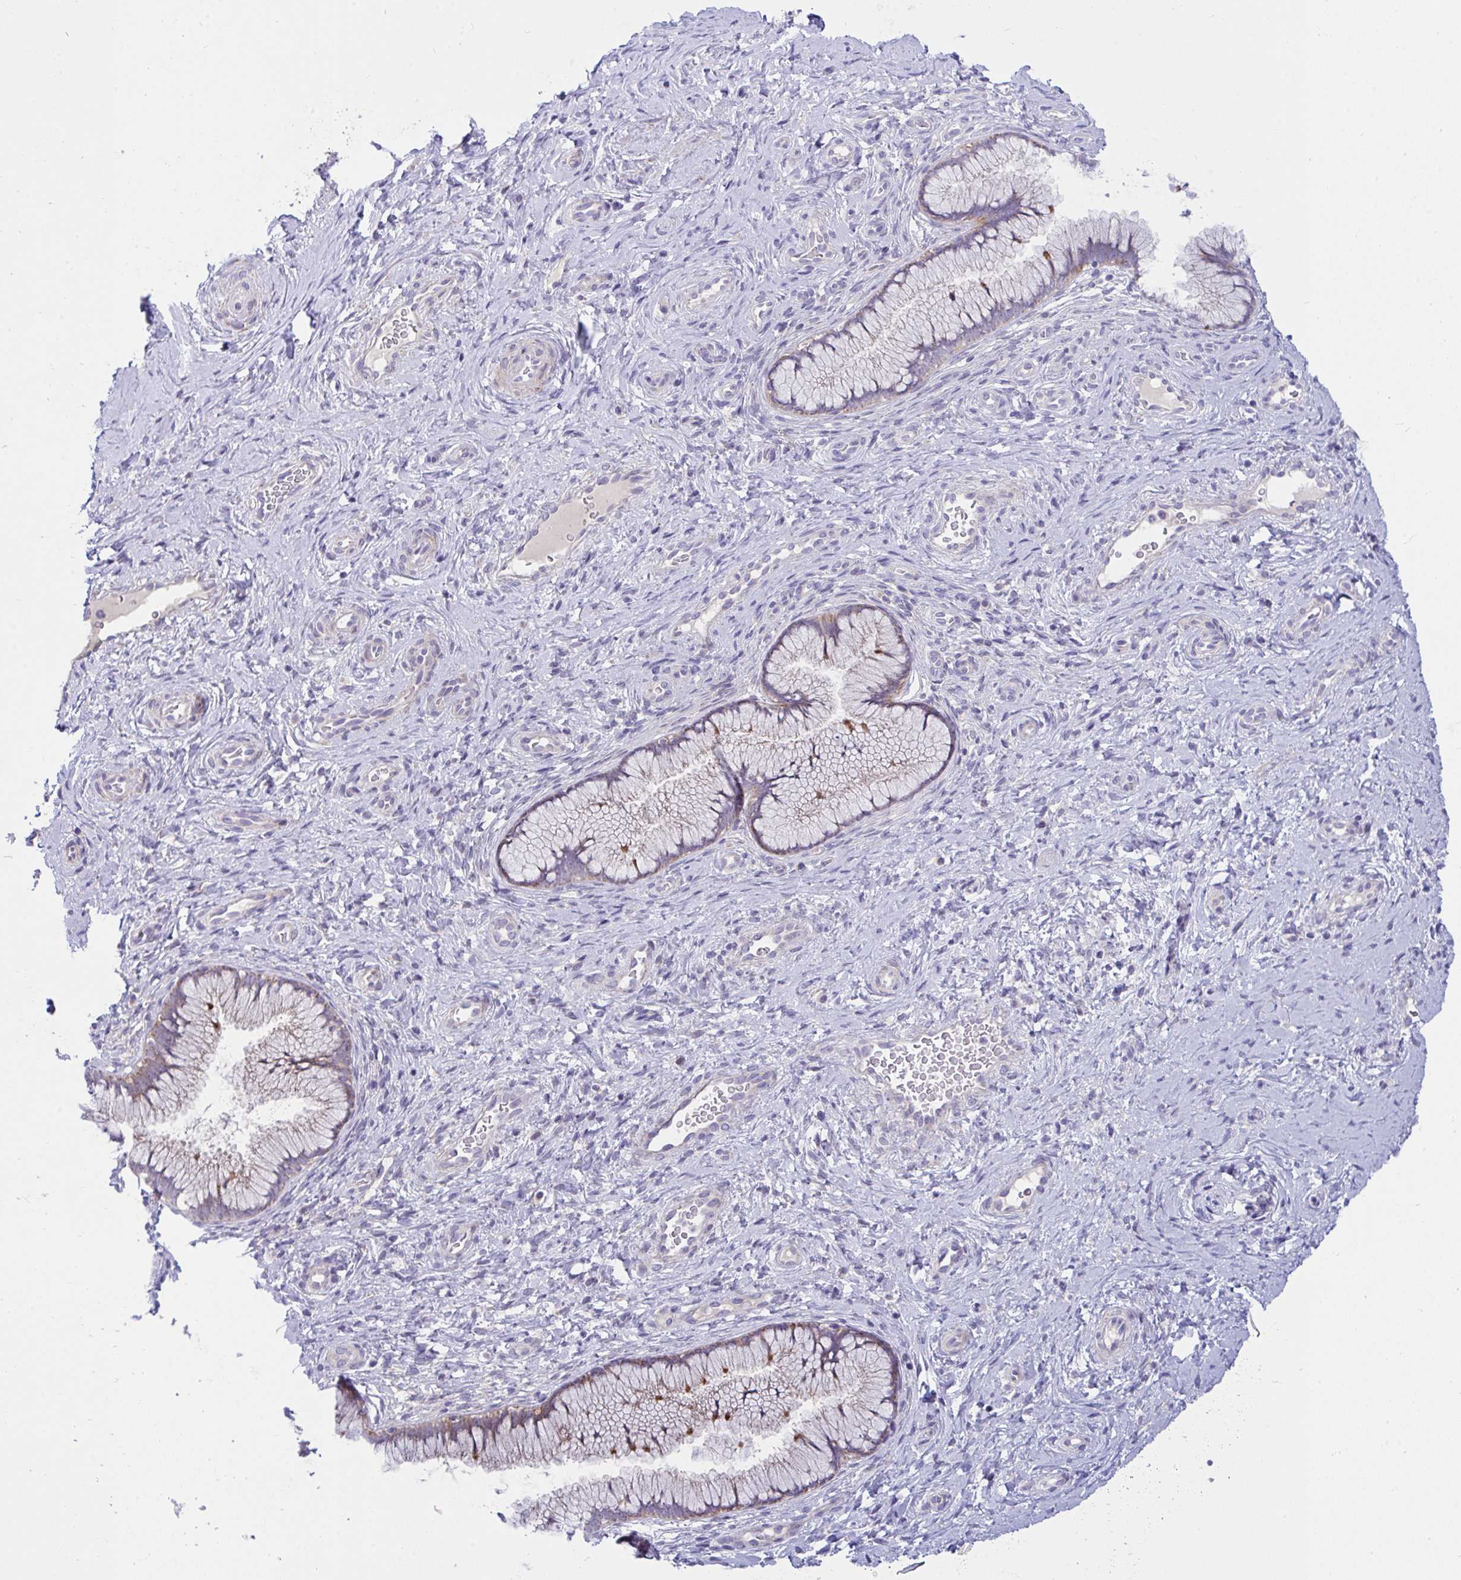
{"staining": {"intensity": "weak", "quantity": "25%-75%", "location": "cytoplasmic/membranous"}, "tissue": "cervix", "cell_type": "Glandular cells", "image_type": "normal", "snomed": [{"axis": "morphology", "description": "Normal tissue, NOS"}, {"axis": "topography", "description": "Cervix"}], "caption": "Protein expression analysis of unremarkable cervix displays weak cytoplasmic/membranous staining in about 25%-75% of glandular cells.", "gene": "DTX3", "patient": {"sex": "female", "age": 34}}